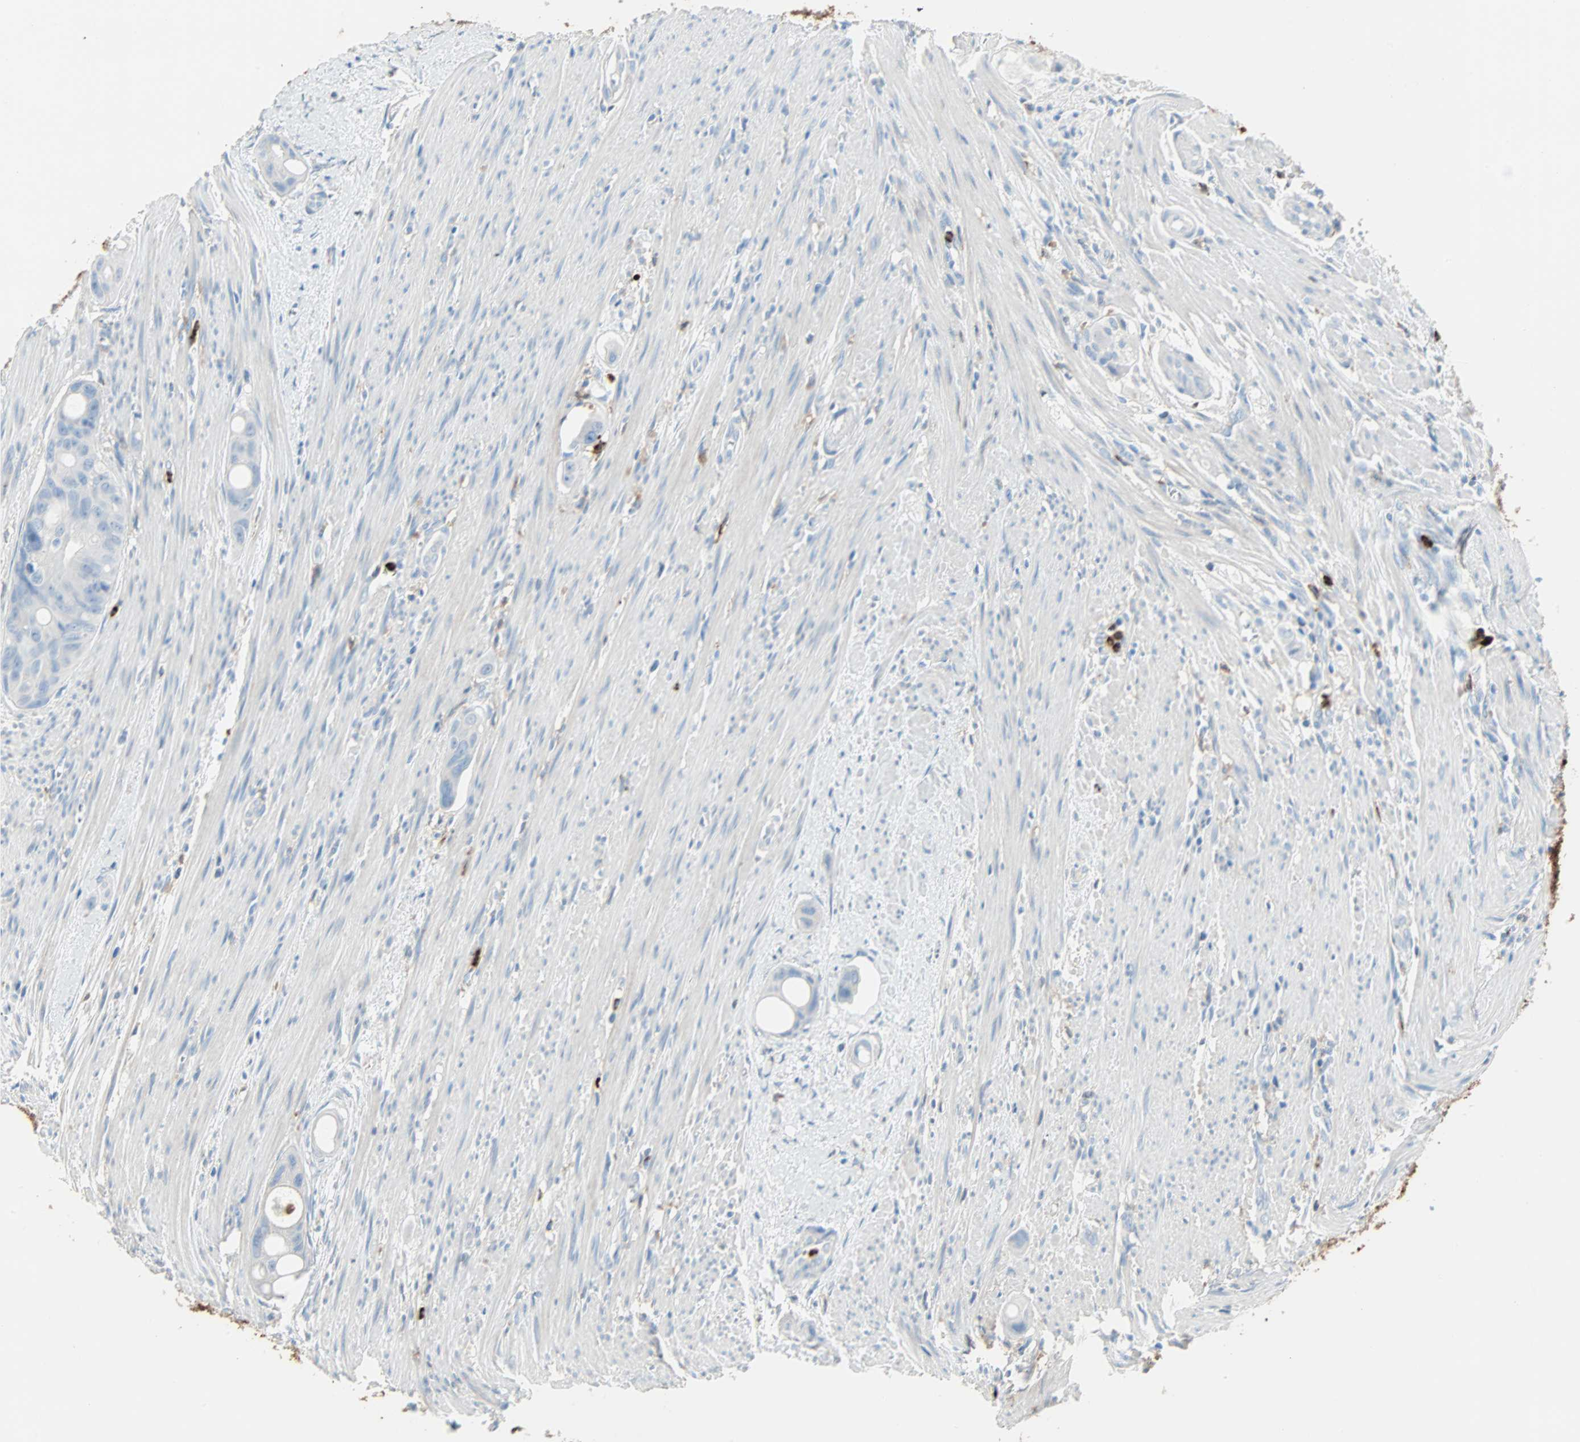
{"staining": {"intensity": "negative", "quantity": "none", "location": "none"}, "tissue": "colorectal cancer", "cell_type": "Tumor cells", "image_type": "cancer", "snomed": [{"axis": "morphology", "description": "Adenocarcinoma, NOS"}, {"axis": "topography", "description": "Colon"}], "caption": "Tumor cells show no significant staining in colorectal cancer (adenocarcinoma).", "gene": "CLEC4A", "patient": {"sex": "female", "age": 57}}